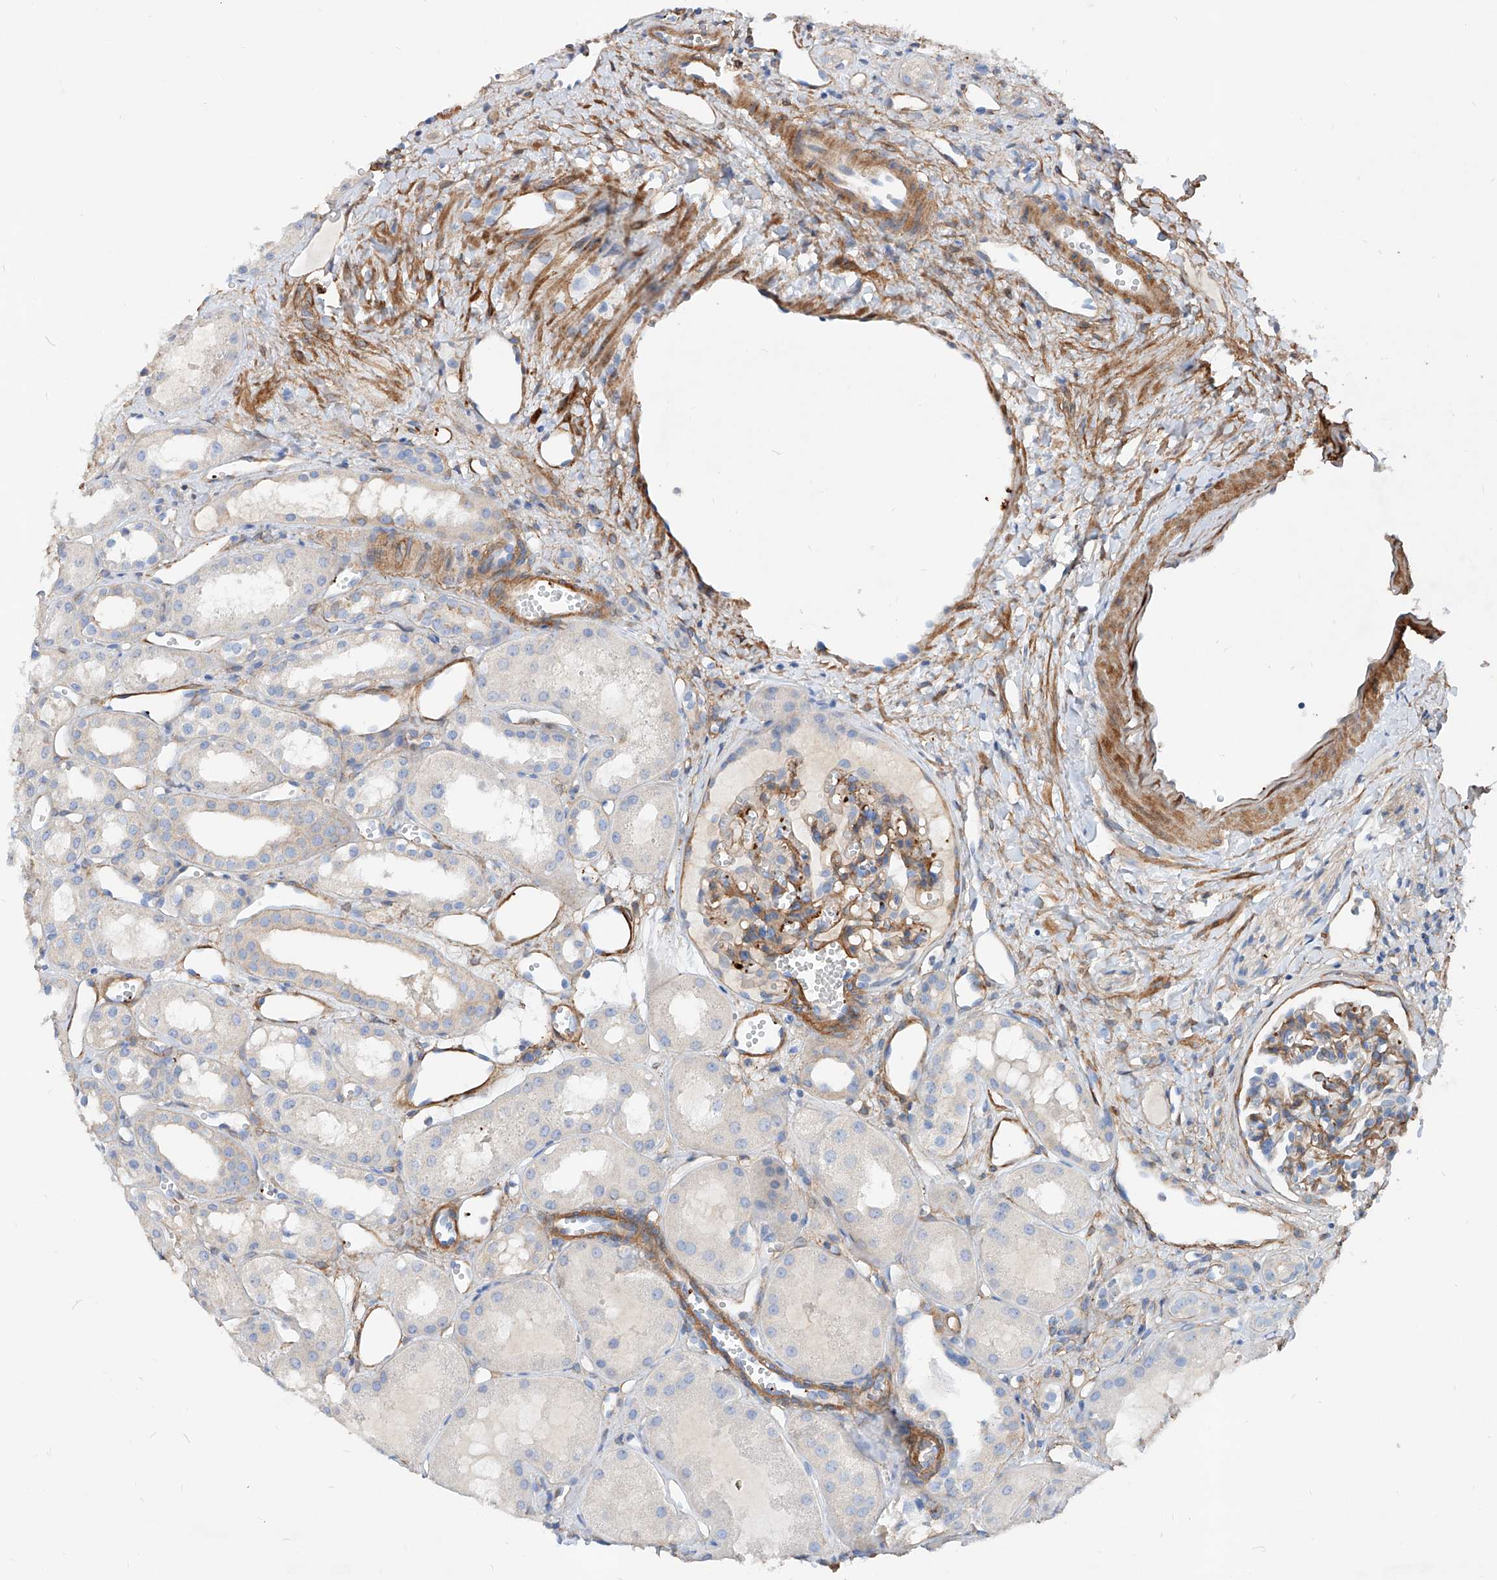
{"staining": {"intensity": "moderate", "quantity": "25%-75%", "location": "cytoplasmic/membranous"}, "tissue": "kidney", "cell_type": "Cells in glomeruli", "image_type": "normal", "snomed": [{"axis": "morphology", "description": "Normal tissue, NOS"}, {"axis": "topography", "description": "Kidney"}], "caption": "High-power microscopy captured an immunohistochemistry image of benign kidney, revealing moderate cytoplasmic/membranous positivity in approximately 25%-75% of cells in glomeruli.", "gene": "TAS2R60", "patient": {"sex": "male", "age": 16}}